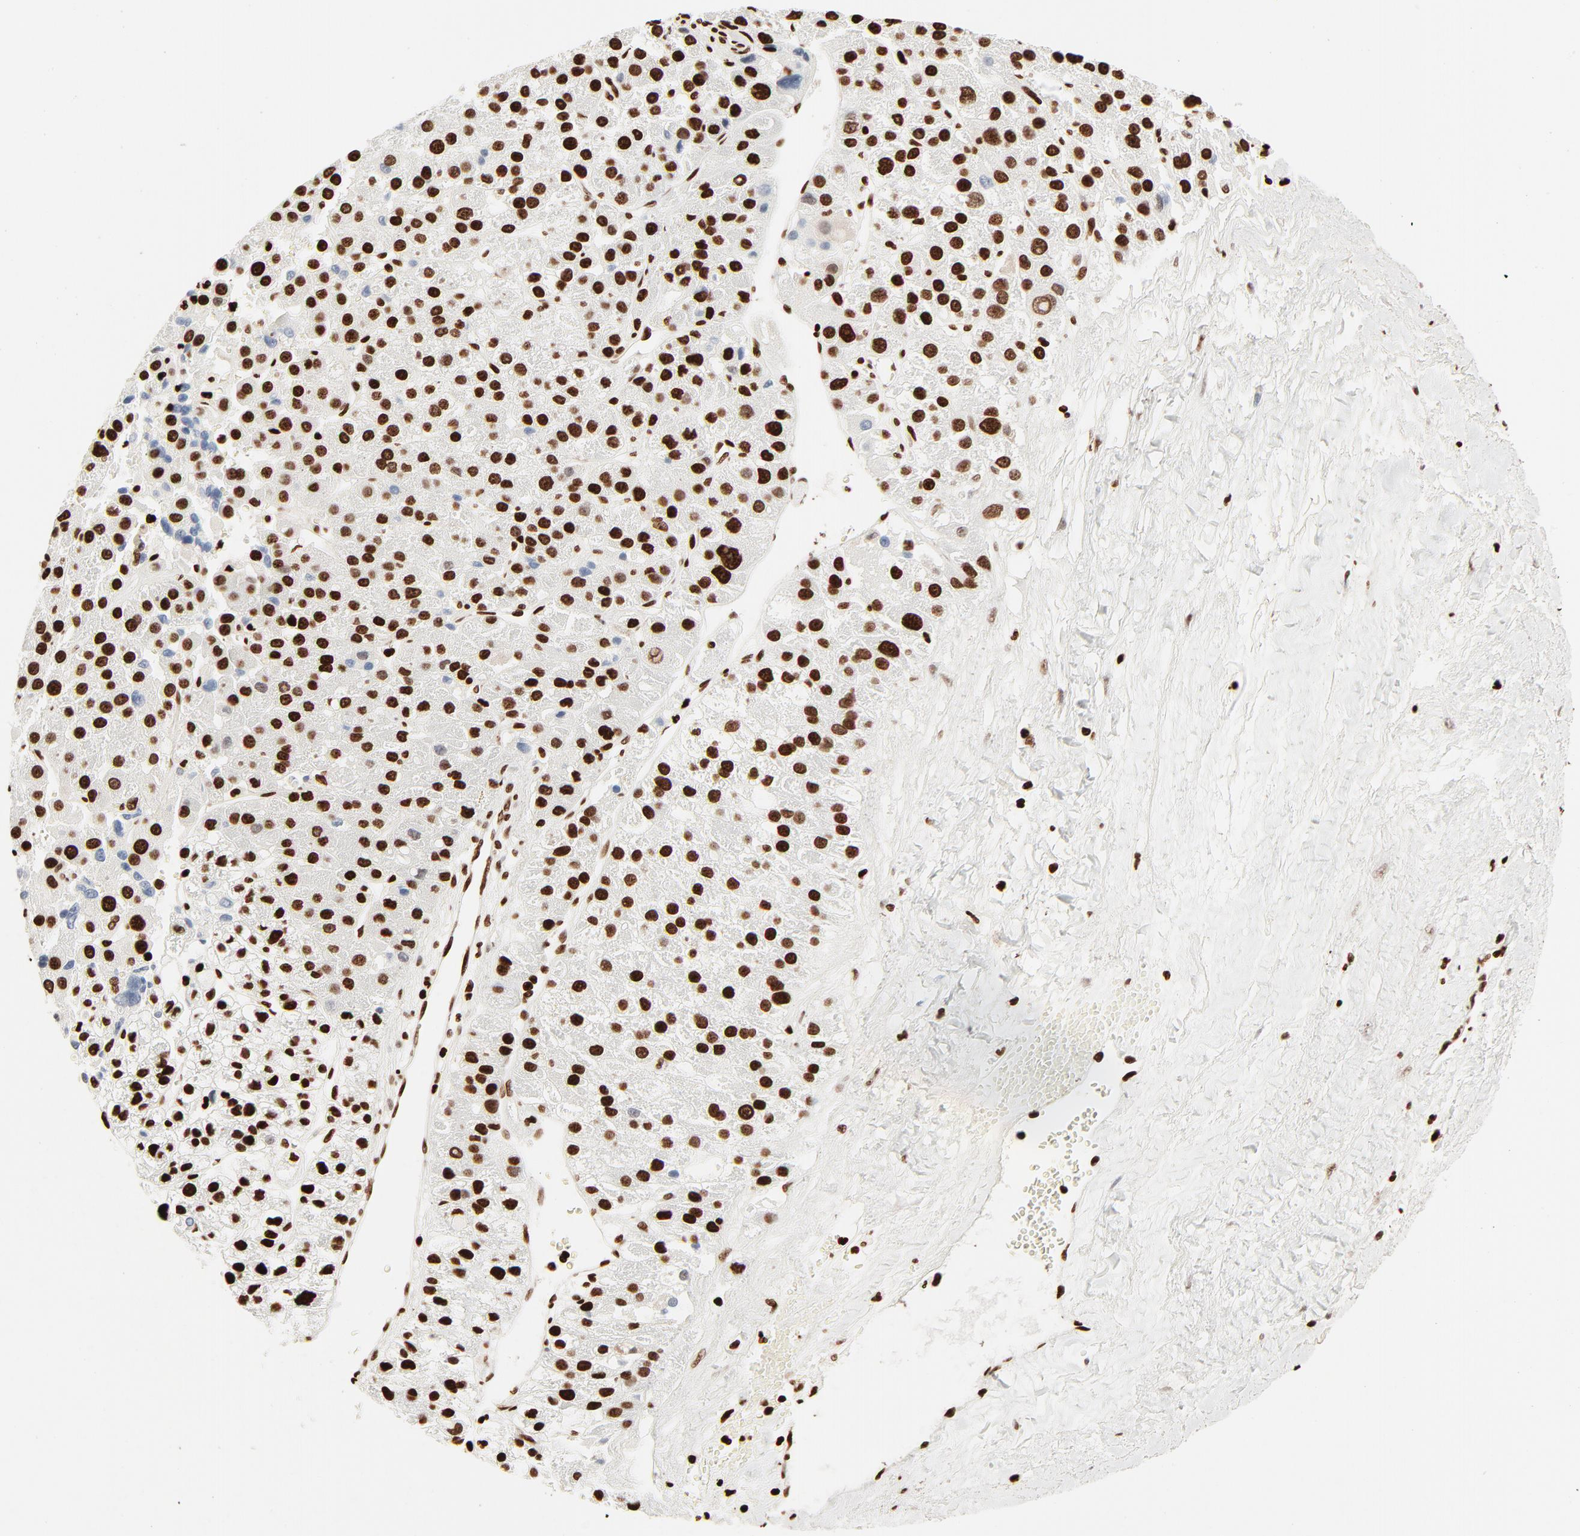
{"staining": {"intensity": "strong", "quantity": ">75%", "location": "nuclear"}, "tissue": "liver cancer", "cell_type": "Tumor cells", "image_type": "cancer", "snomed": [{"axis": "morphology", "description": "Carcinoma, Hepatocellular, NOS"}, {"axis": "topography", "description": "Liver"}], "caption": "Protein staining exhibits strong nuclear positivity in about >75% of tumor cells in hepatocellular carcinoma (liver).", "gene": "HMGB2", "patient": {"sex": "female", "age": 85}}